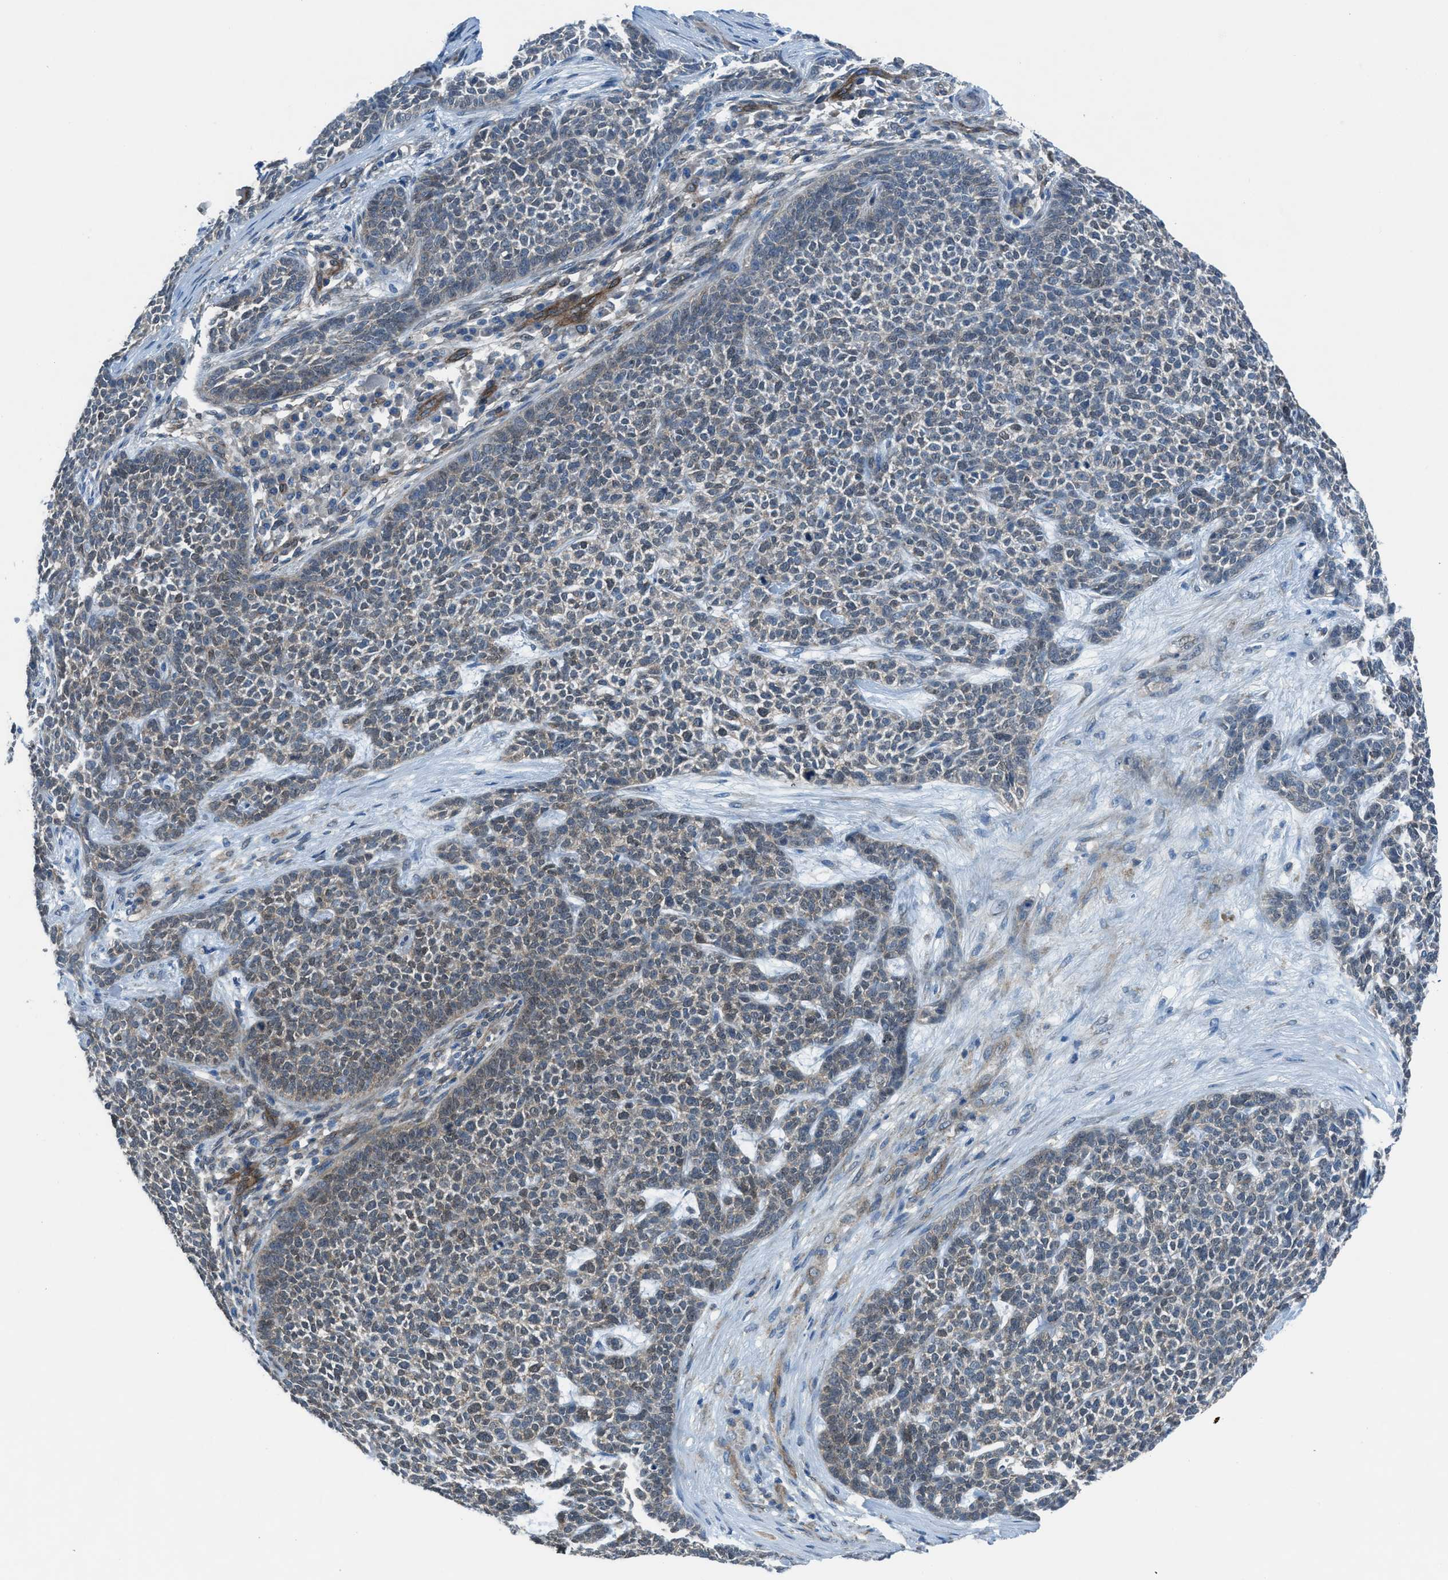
{"staining": {"intensity": "moderate", "quantity": "25%-75%", "location": "cytoplasmic/membranous,nuclear"}, "tissue": "skin cancer", "cell_type": "Tumor cells", "image_type": "cancer", "snomed": [{"axis": "morphology", "description": "Basal cell carcinoma"}, {"axis": "topography", "description": "Skin"}], "caption": "High-magnification brightfield microscopy of skin cancer (basal cell carcinoma) stained with DAB (3,3'-diaminobenzidine) (brown) and counterstained with hematoxylin (blue). tumor cells exhibit moderate cytoplasmic/membranous and nuclear staining is present in about25%-75% of cells.", "gene": "PRKN", "patient": {"sex": "female", "age": 84}}